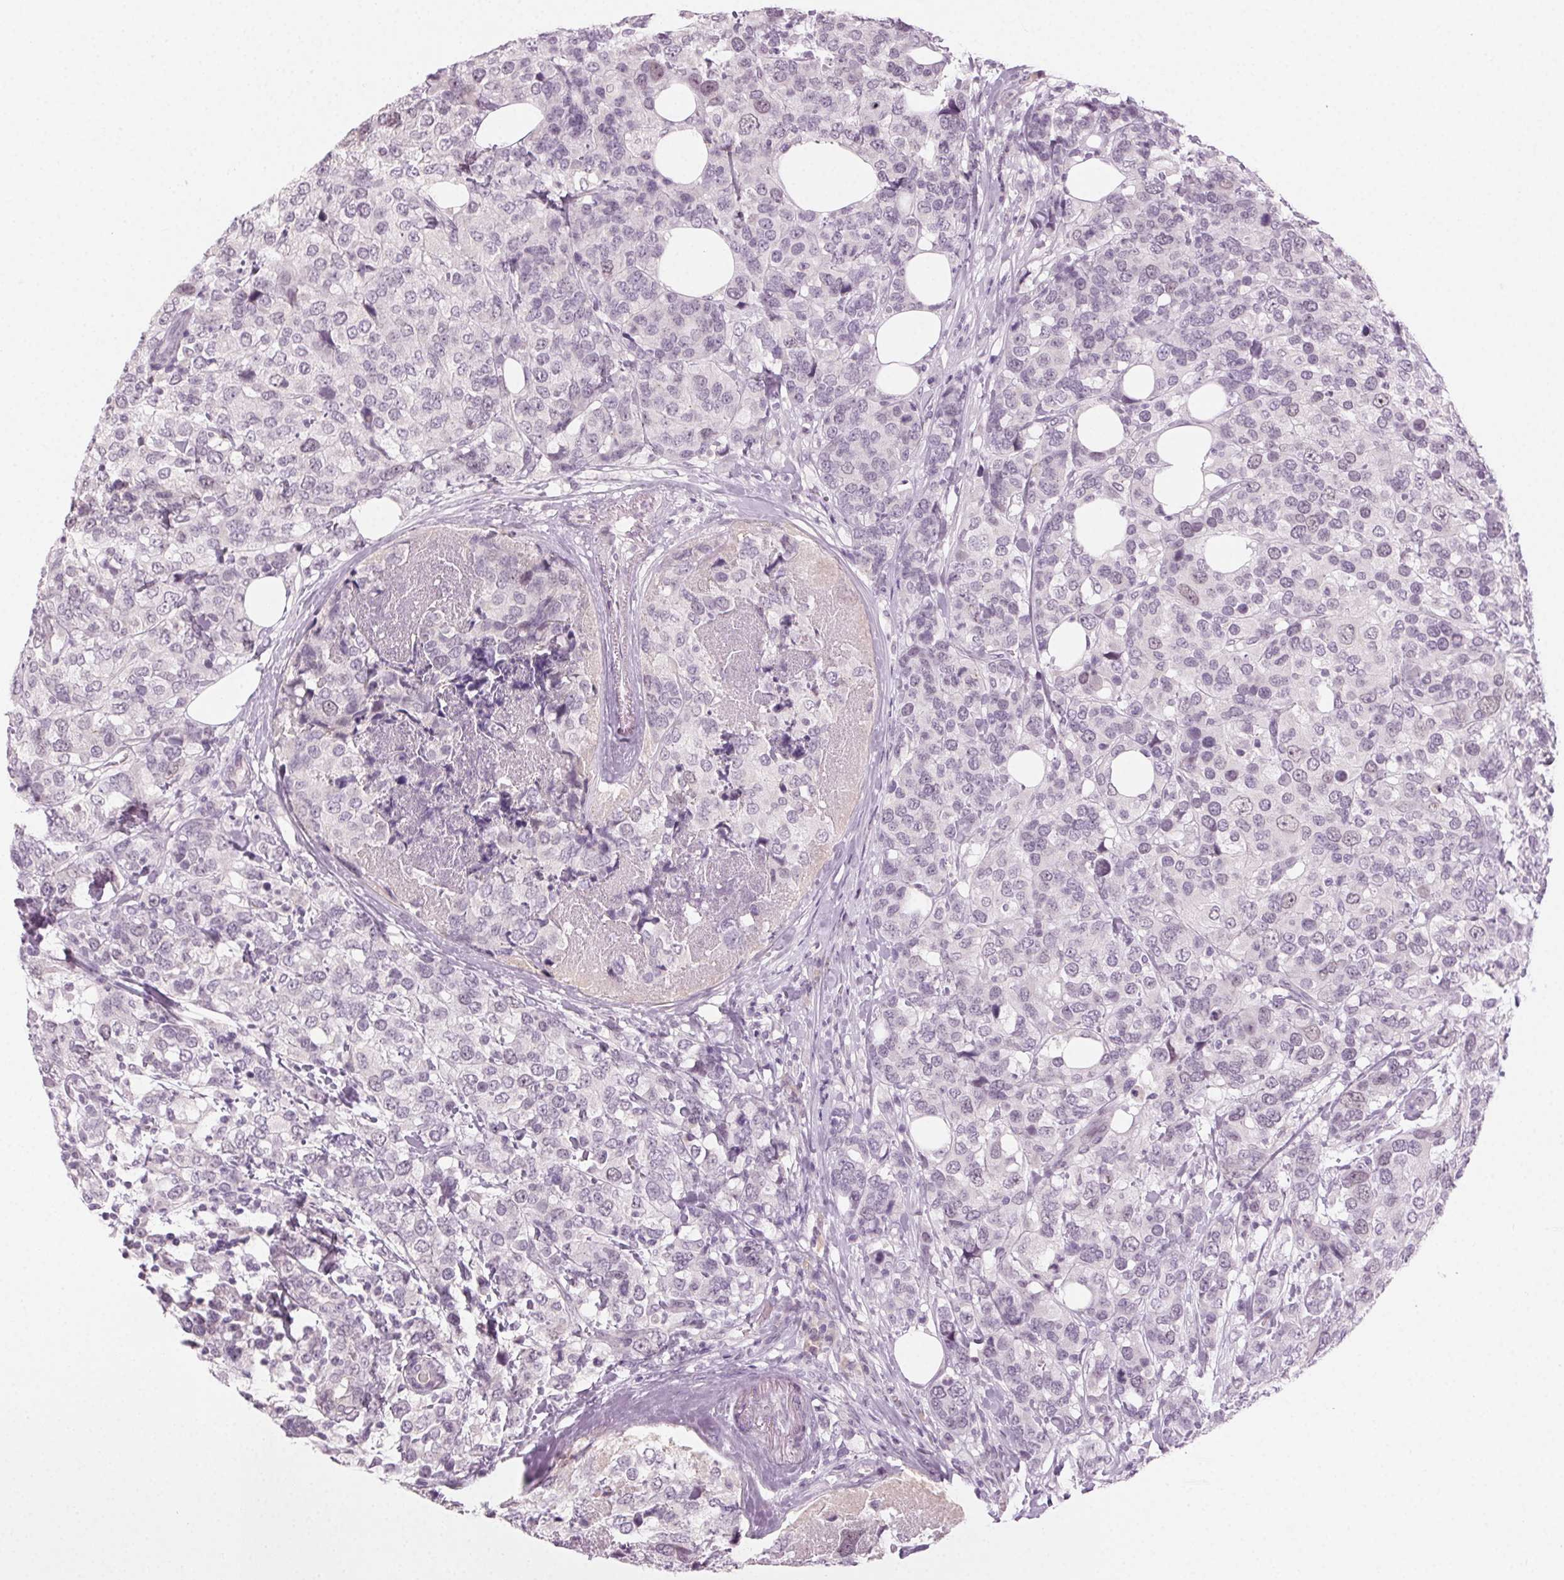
{"staining": {"intensity": "negative", "quantity": "none", "location": "none"}, "tissue": "breast cancer", "cell_type": "Tumor cells", "image_type": "cancer", "snomed": [{"axis": "morphology", "description": "Lobular carcinoma"}, {"axis": "topography", "description": "Breast"}], "caption": "DAB immunohistochemical staining of human breast lobular carcinoma demonstrates no significant positivity in tumor cells. (Brightfield microscopy of DAB (3,3'-diaminobenzidine) immunohistochemistry at high magnification).", "gene": "HSF5", "patient": {"sex": "female", "age": 59}}